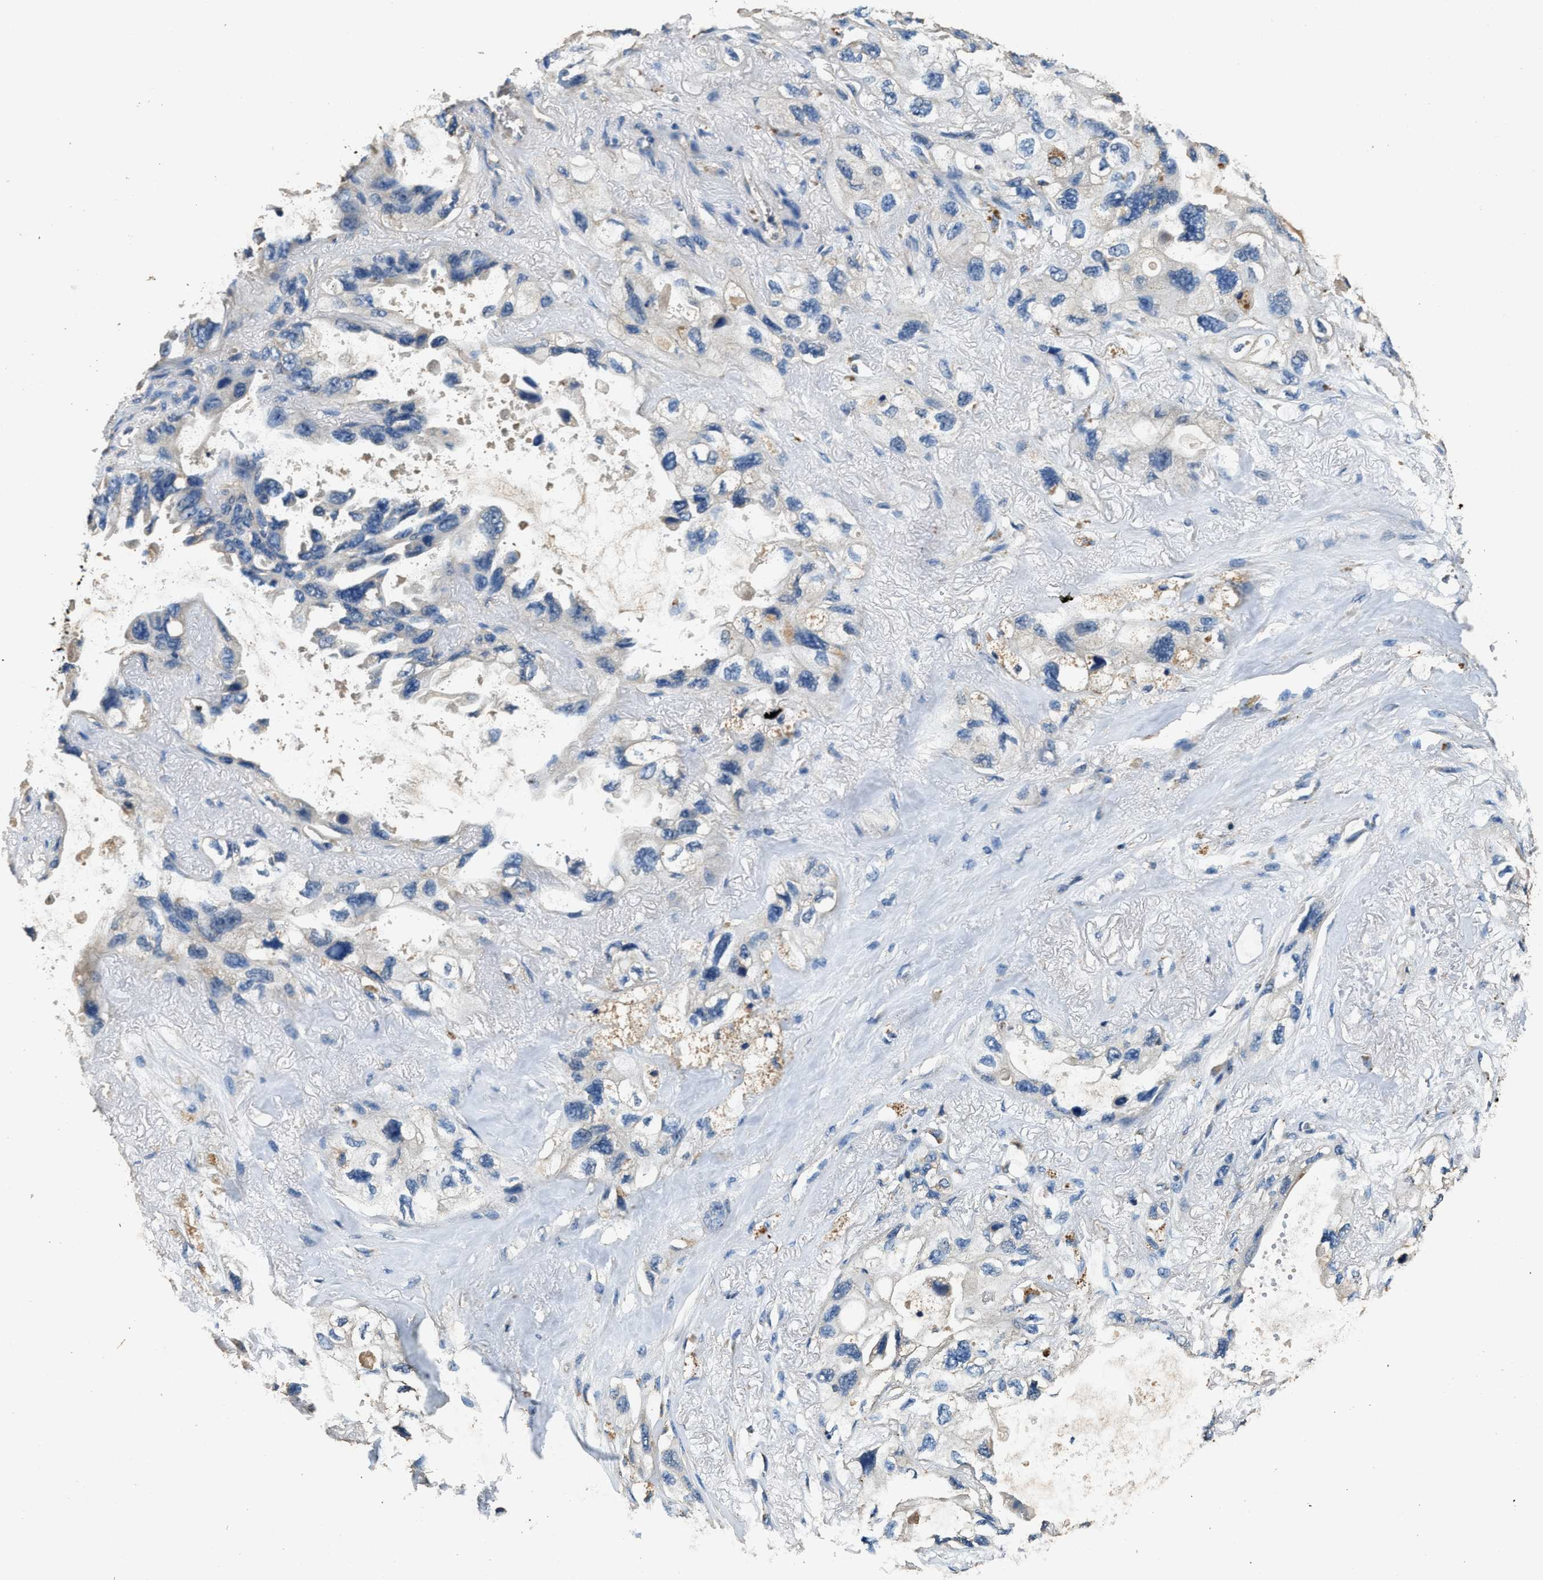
{"staining": {"intensity": "negative", "quantity": "none", "location": "none"}, "tissue": "lung cancer", "cell_type": "Tumor cells", "image_type": "cancer", "snomed": [{"axis": "morphology", "description": "Squamous cell carcinoma, NOS"}, {"axis": "topography", "description": "Lung"}], "caption": "The histopathology image shows no staining of tumor cells in lung cancer.", "gene": "BLOC1S1", "patient": {"sex": "female", "age": 73}}